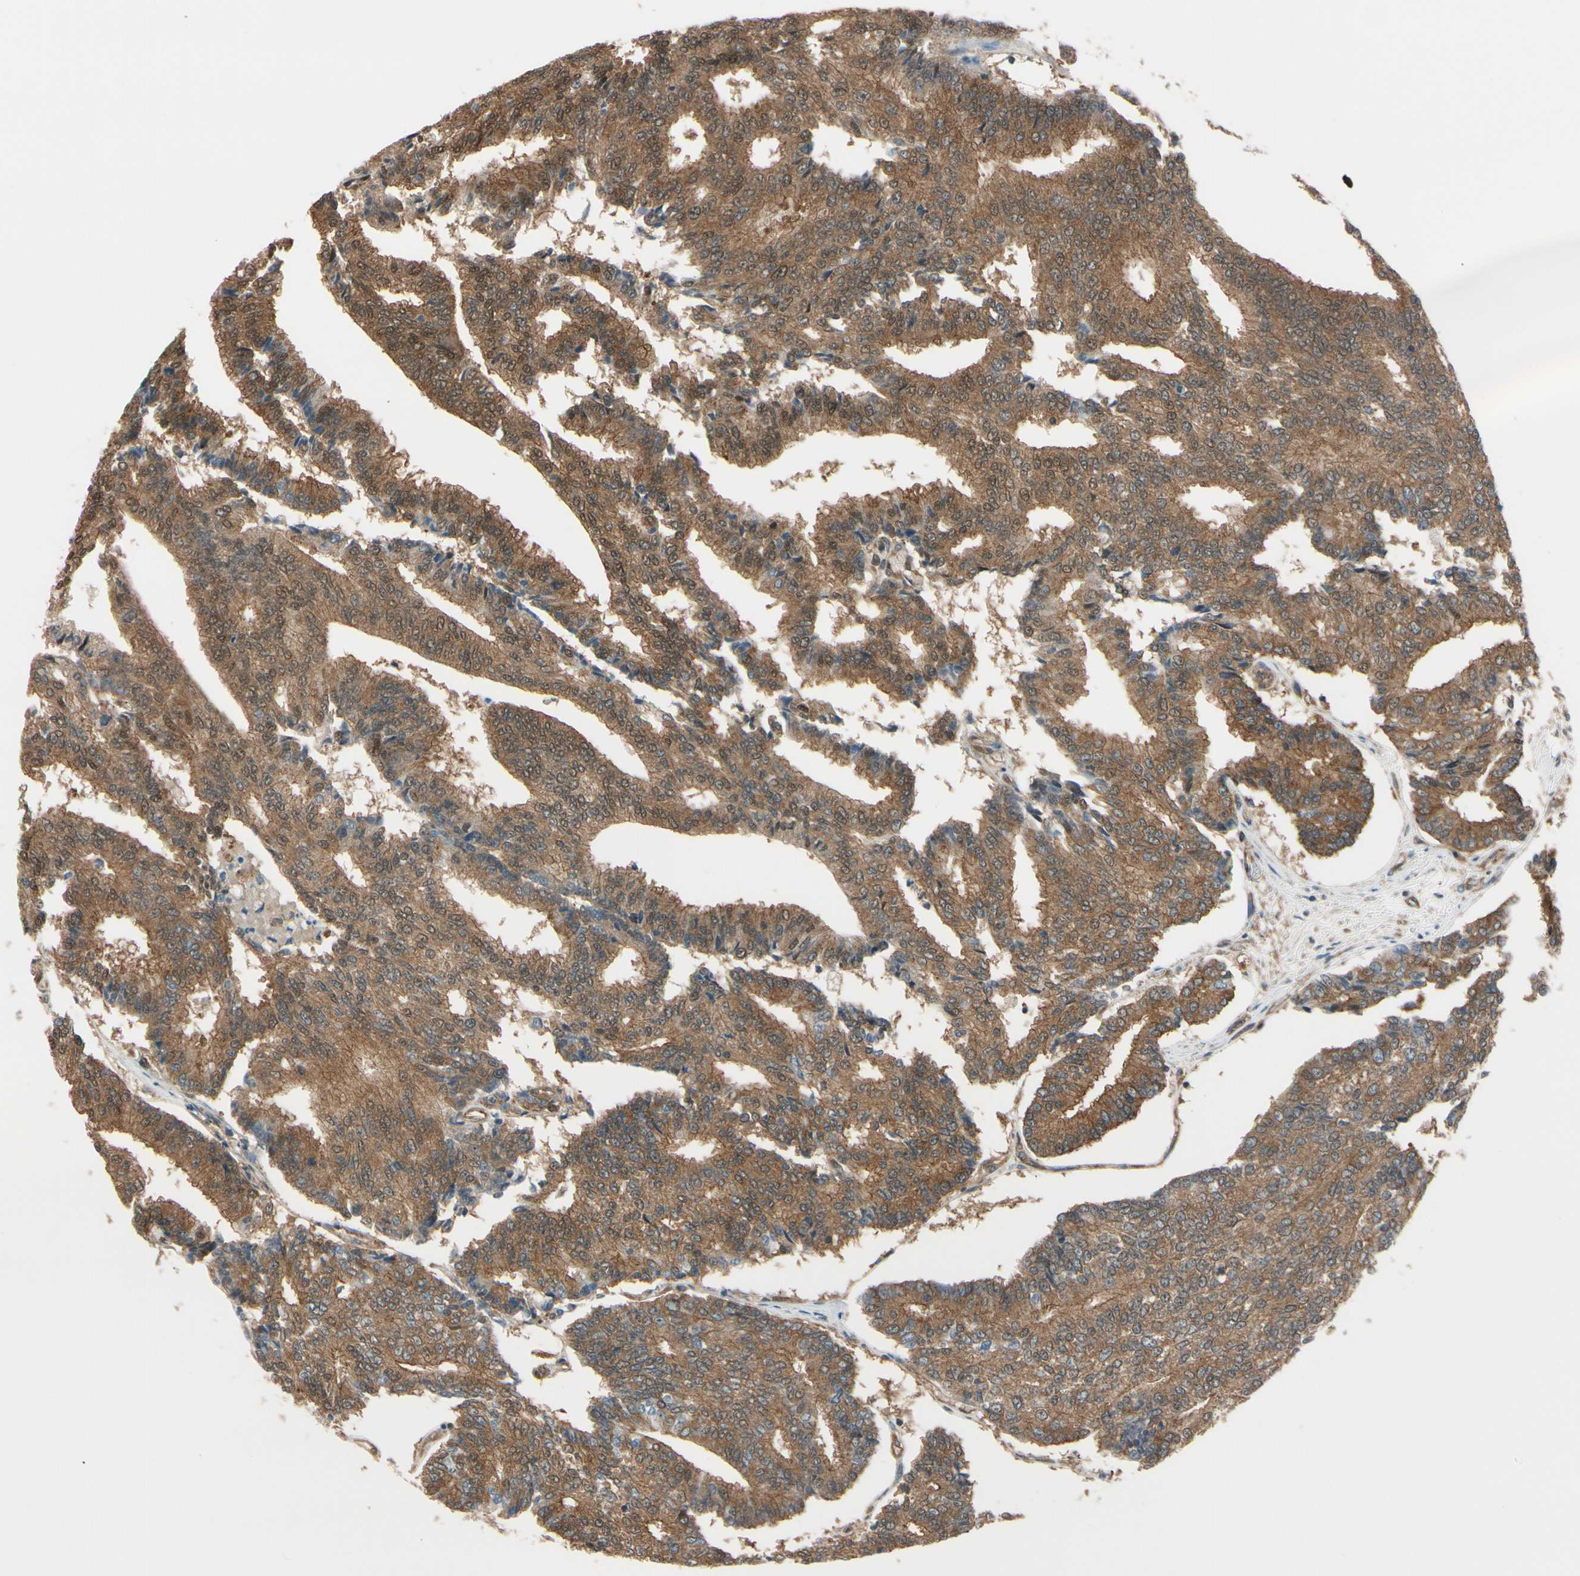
{"staining": {"intensity": "moderate", "quantity": ">75%", "location": "cytoplasmic/membranous"}, "tissue": "prostate cancer", "cell_type": "Tumor cells", "image_type": "cancer", "snomed": [{"axis": "morphology", "description": "Adenocarcinoma, High grade"}, {"axis": "topography", "description": "Prostate"}], "caption": "Adenocarcinoma (high-grade) (prostate) stained with IHC reveals moderate cytoplasmic/membranous staining in about >75% of tumor cells.", "gene": "EPS15", "patient": {"sex": "male", "age": 55}}